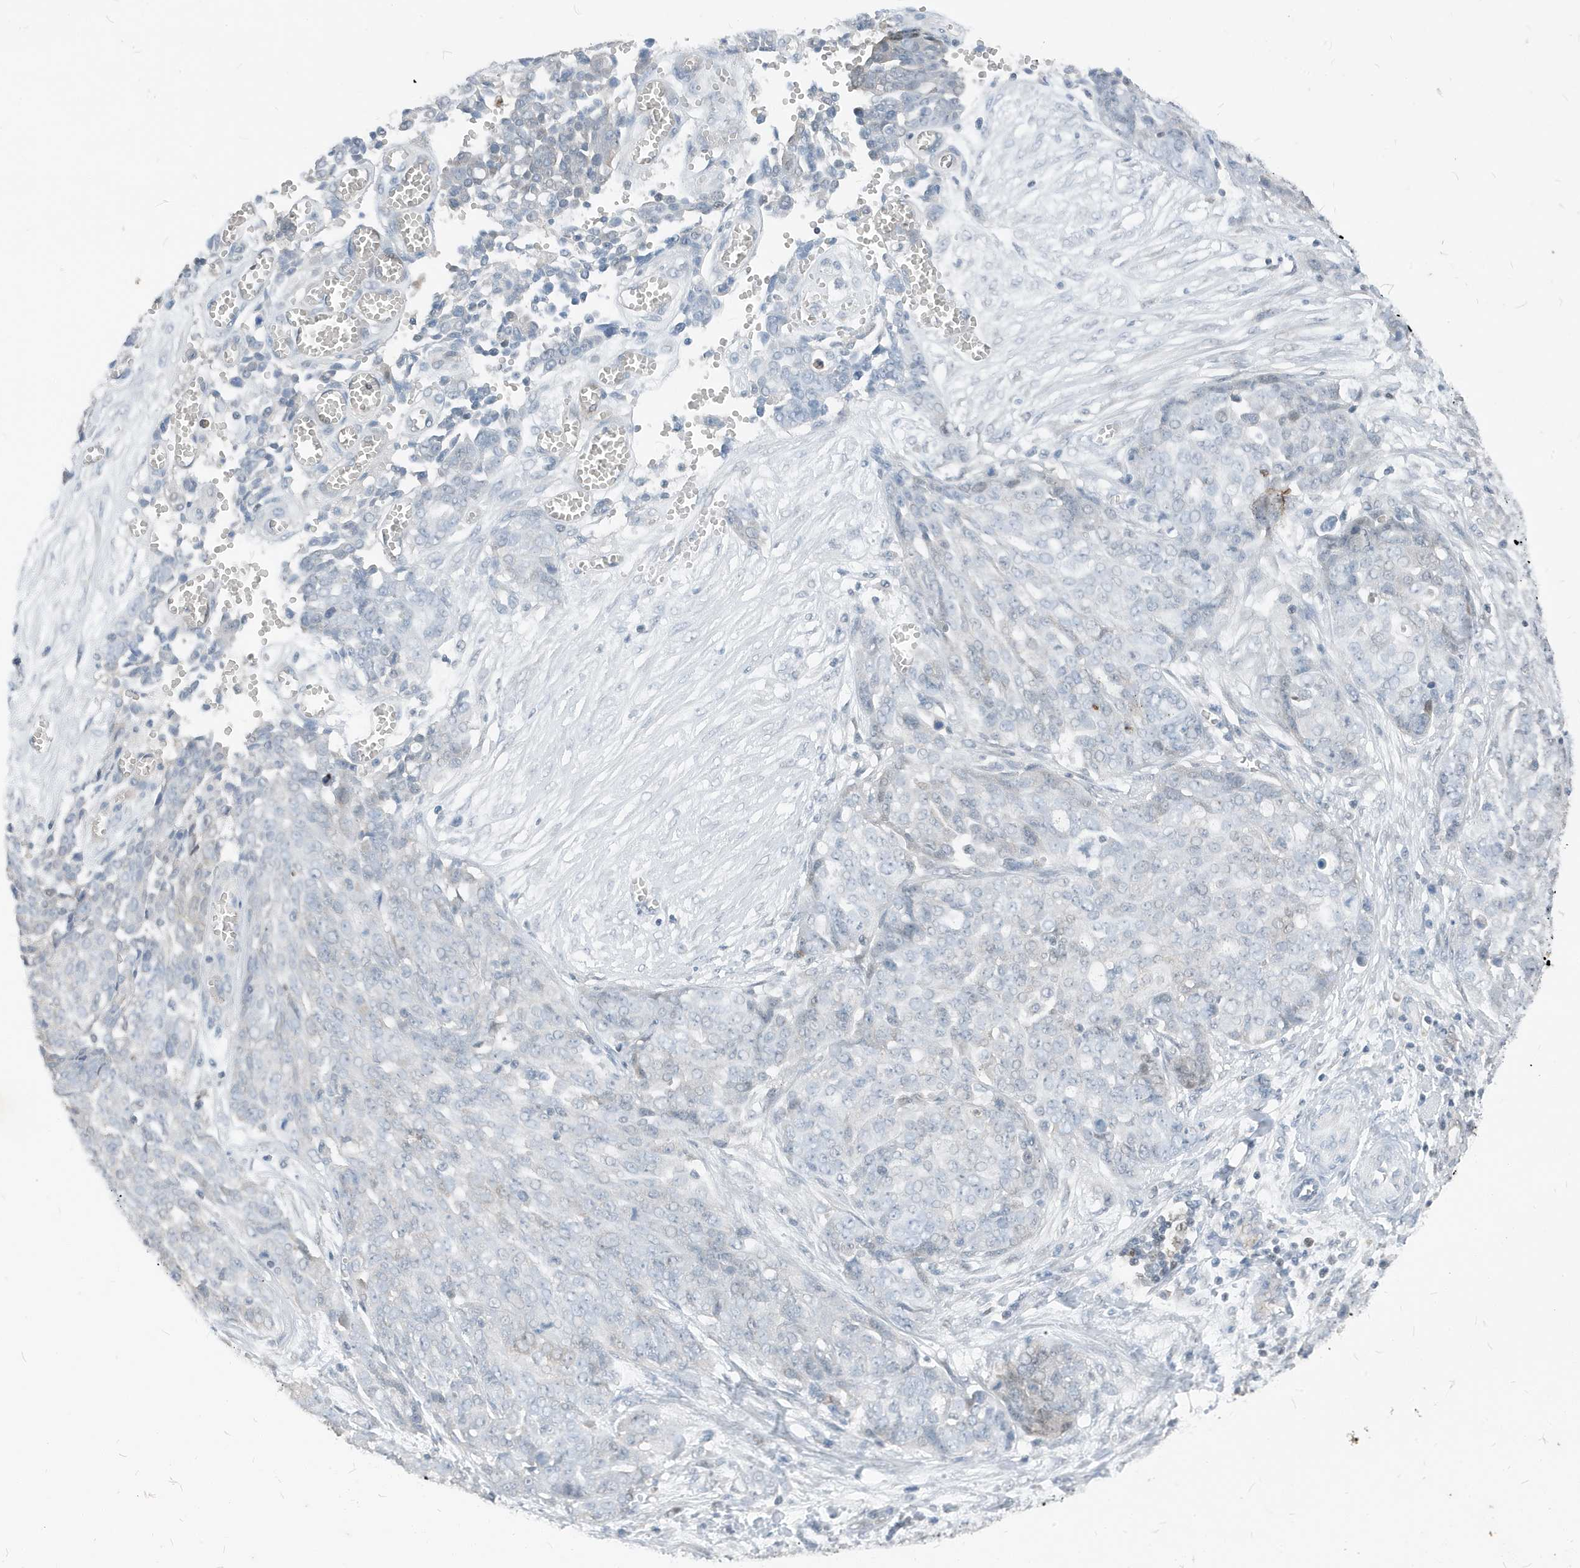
{"staining": {"intensity": "negative", "quantity": "none", "location": "none"}, "tissue": "ovarian cancer", "cell_type": "Tumor cells", "image_type": "cancer", "snomed": [{"axis": "morphology", "description": "Cystadenocarcinoma, serous, NOS"}, {"axis": "topography", "description": "Soft tissue"}, {"axis": "topography", "description": "Ovary"}], "caption": "DAB immunohistochemical staining of serous cystadenocarcinoma (ovarian) reveals no significant staining in tumor cells.", "gene": "NCOA7", "patient": {"sex": "female", "age": 57}}